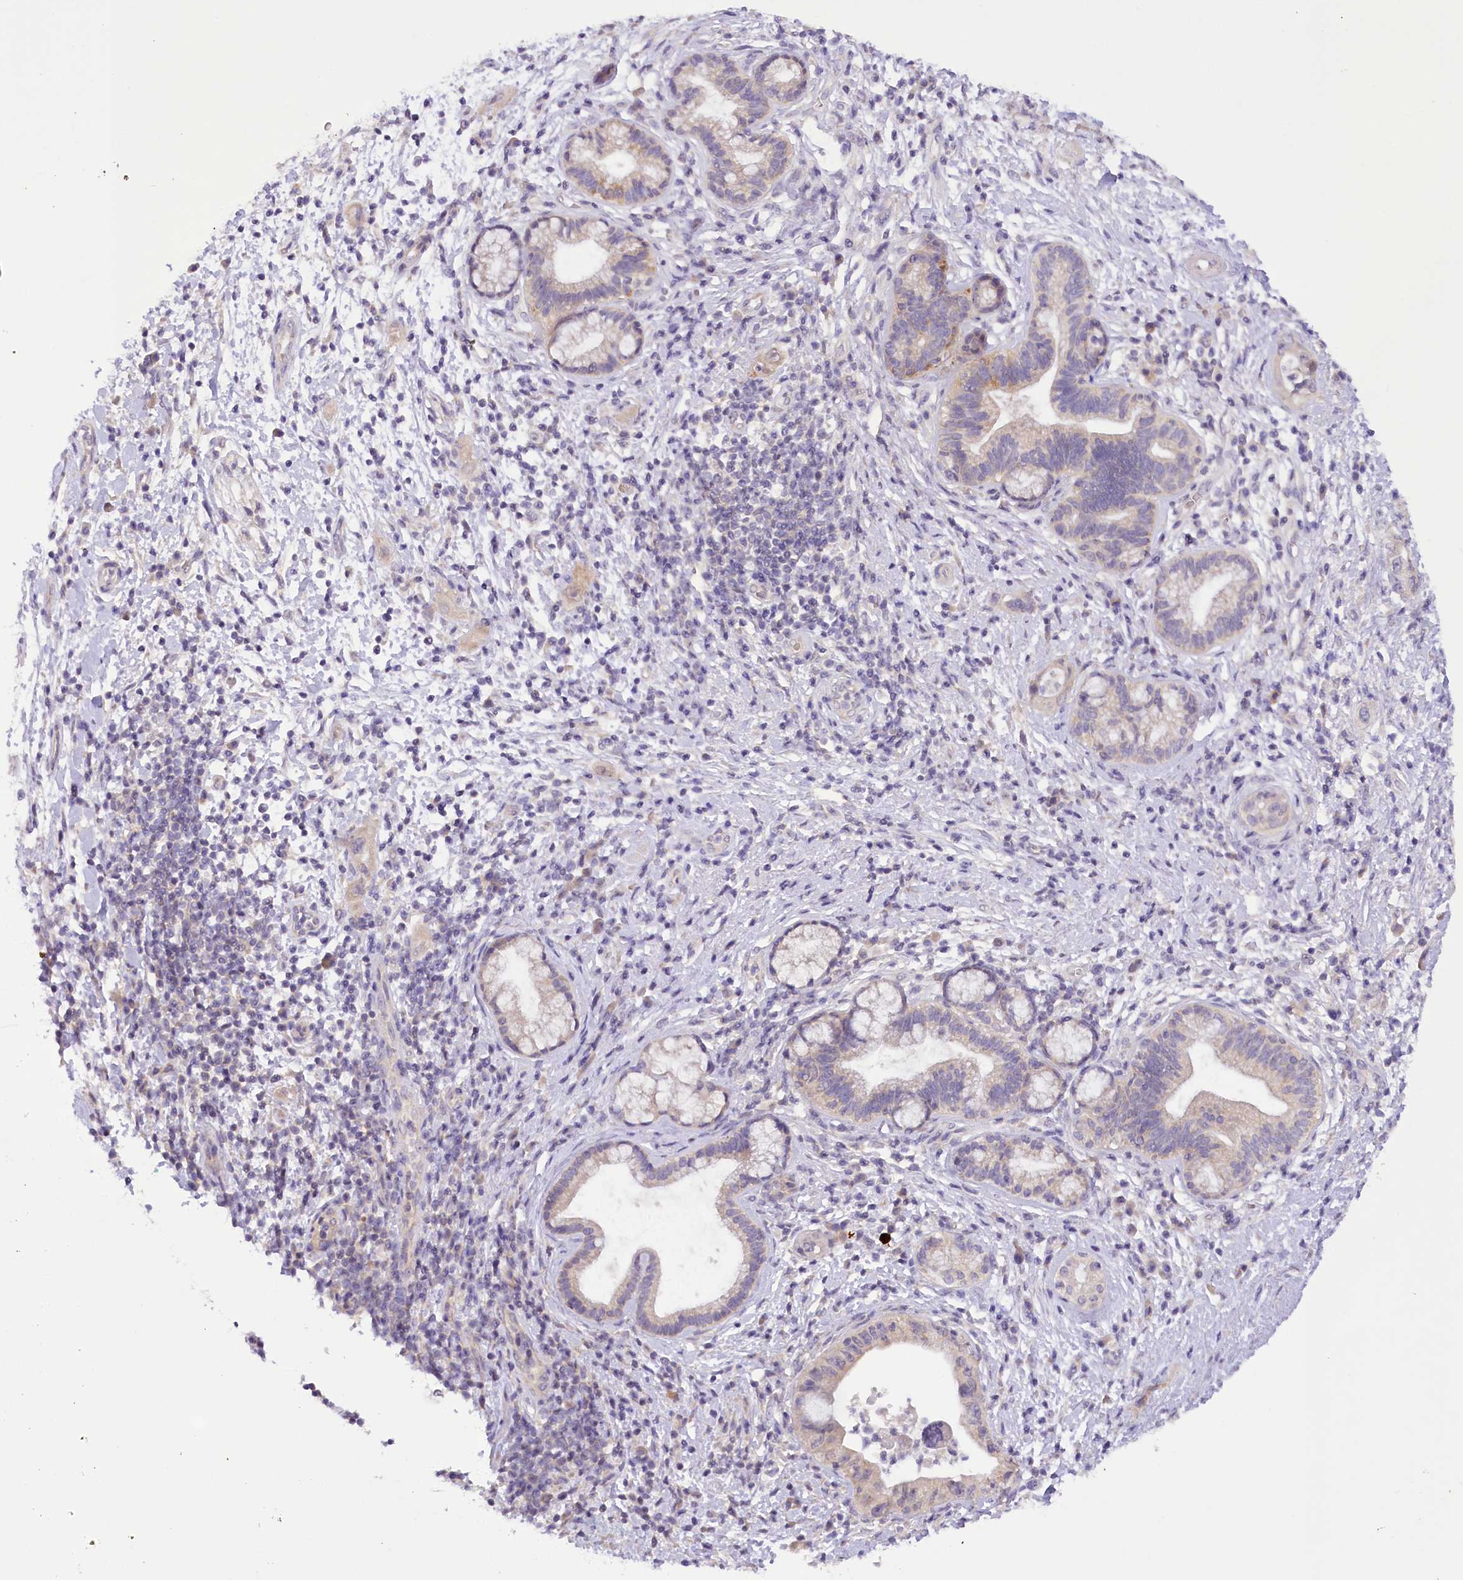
{"staining": {"intensity": "weak", "quantity": "25%-75%", "location": "cytoplasmic/membranous"}, "tissue": "pancreatic cancer", "cell_type": "Tumor cells", "image_type": "cancer", "snomed": [{"axis": "morphology", "description": "Adenocarcinoma, NOS"}, {"axis": "topography", "description": "Pancreas"}], "caption": "Weak cytoplasmic/membranous protein expression is appreciated in about 25%-75% of tumor cells in pancreatic cancer (adenocarcinoma).", "gene": "DCUN1D1", "patient": {"sex": "female", "age": 73}}